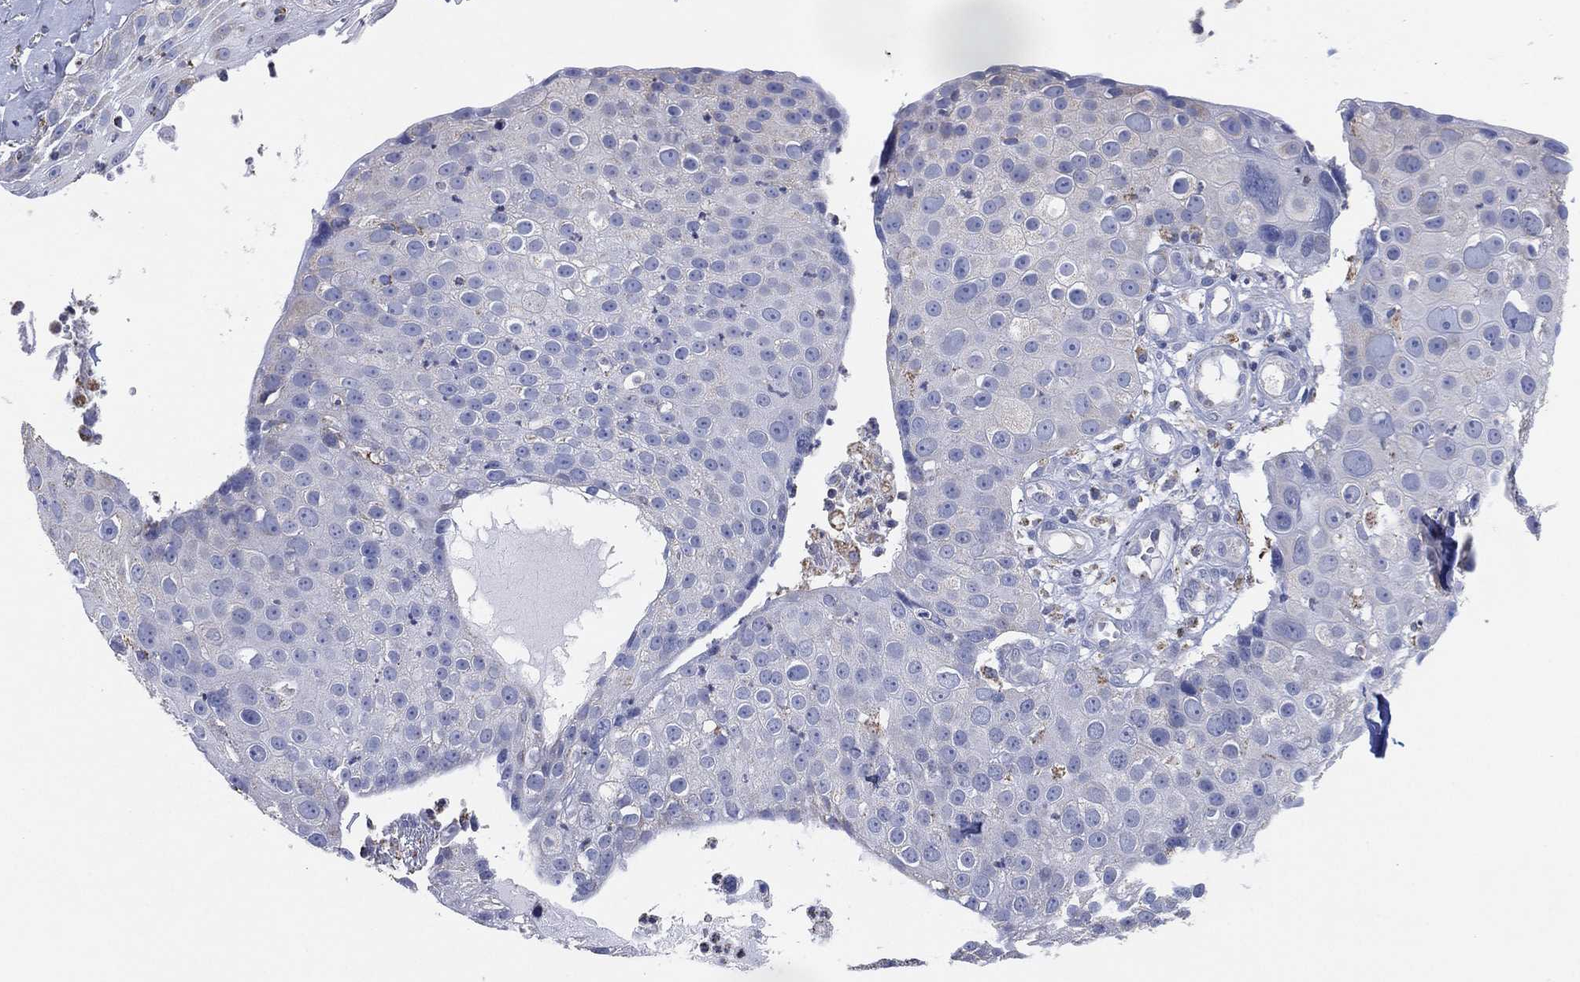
{"staining": {"intensity": "negative", "quantity": "none", "location": "none"}, "tissue": "skin cancer", "cell_type": "Tumor cells", "image_type": "cancer", "snomed": [{"axis": "morphology", "description": "Squamous cell carcinoma, NOS"}, {"axis": "topography", "description": "Skin"}], "caption": "There is no significant positivity in tumor cells of skin cancer (squamous cell carcinoma).", "gene": "CFTR", "patient": {"sex": "male", "age": 71}}